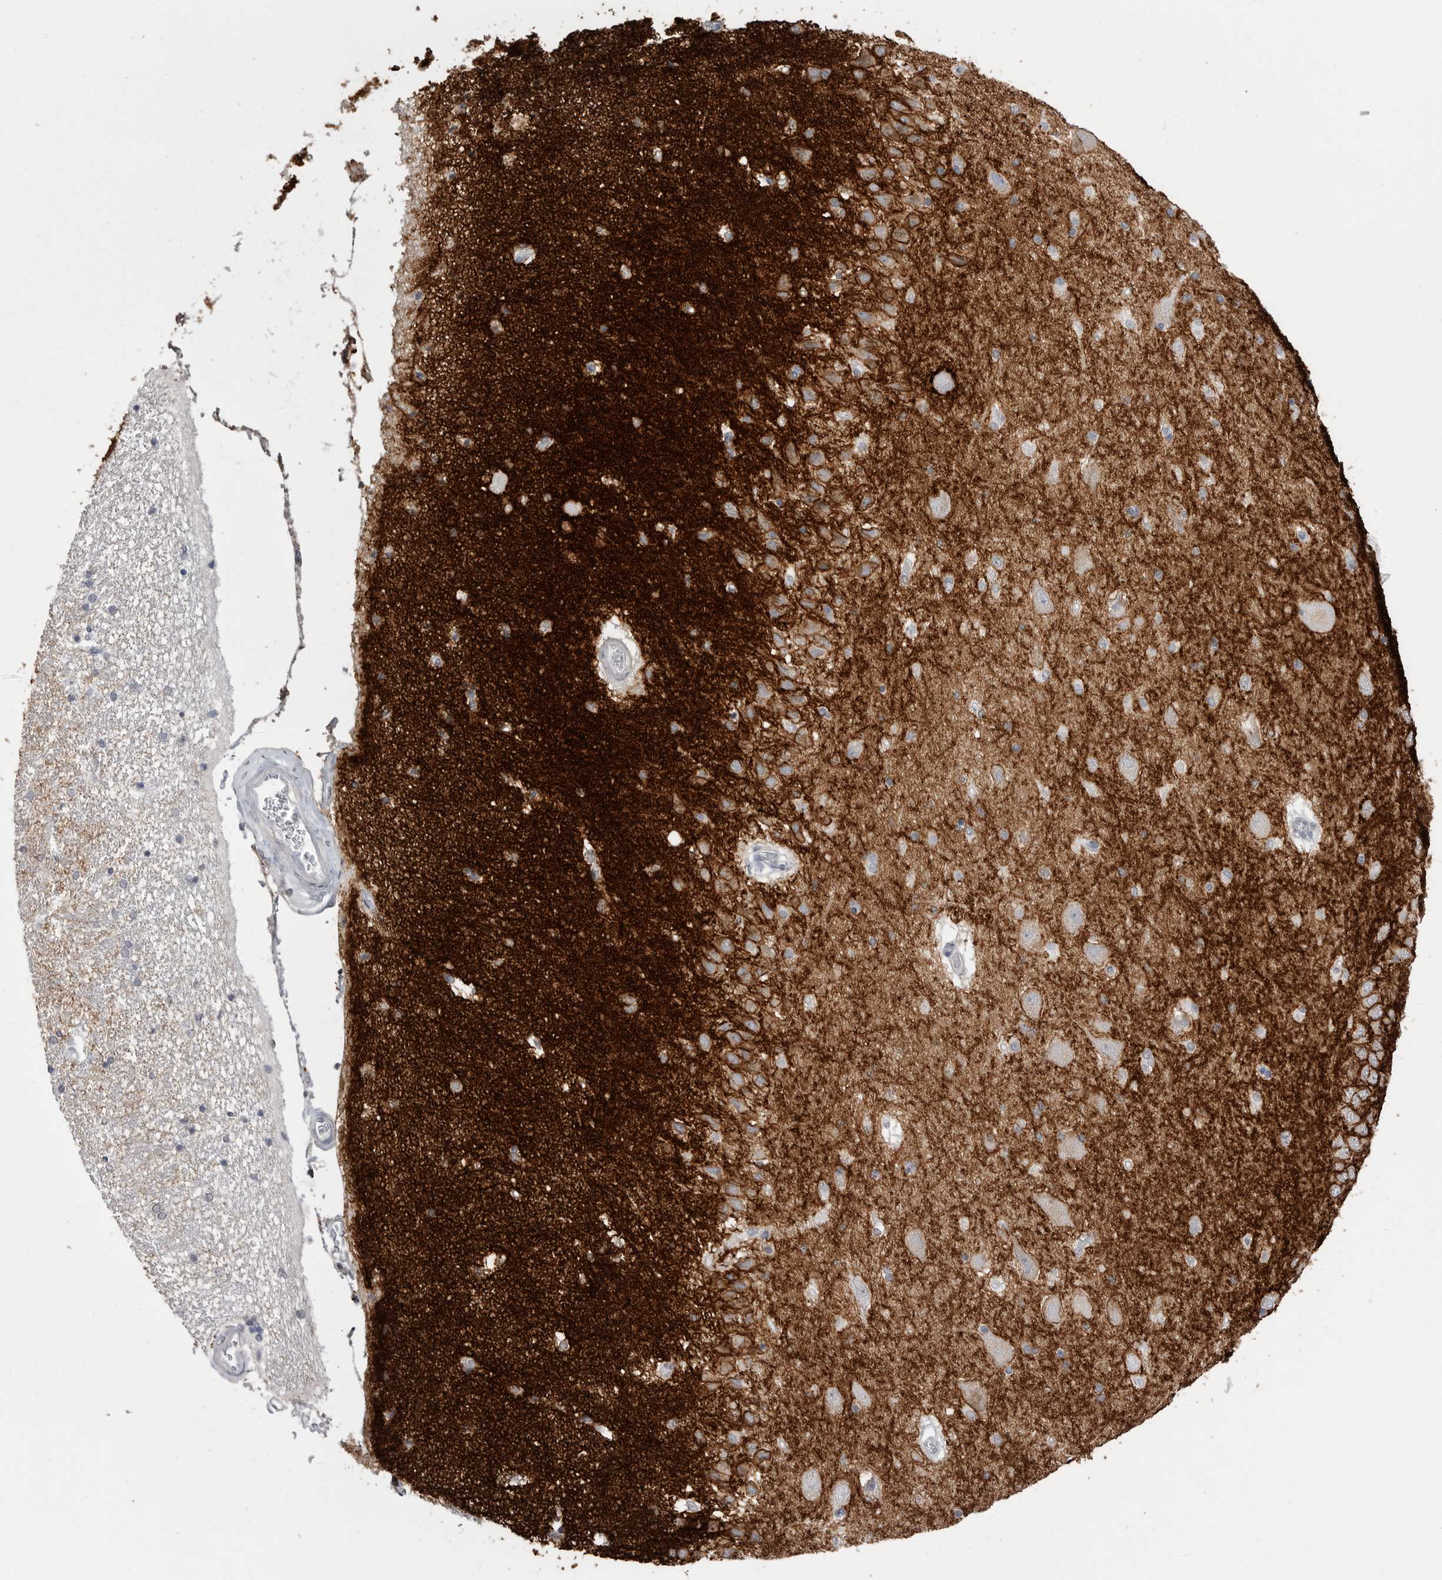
{"staining": {"intensity": "negative", "quantity": "none", "location": "none"}, "tissue": "hippocampus", "cell_type": "Glial cells", "image_type": "normal", "snomed": [{"axis": "morphology", "description": "Normal tissue, NOS"}, {"axis": "topography", "description": "Hippocampus"}], "caption": "Immunohistochemistry micrograph of normal hippocampus: human hippocampus stained with DAB reveals no significant protein expression in glial cells.", "gene": "ICAM5", "patient": {"sex": "female", "age": 54}}